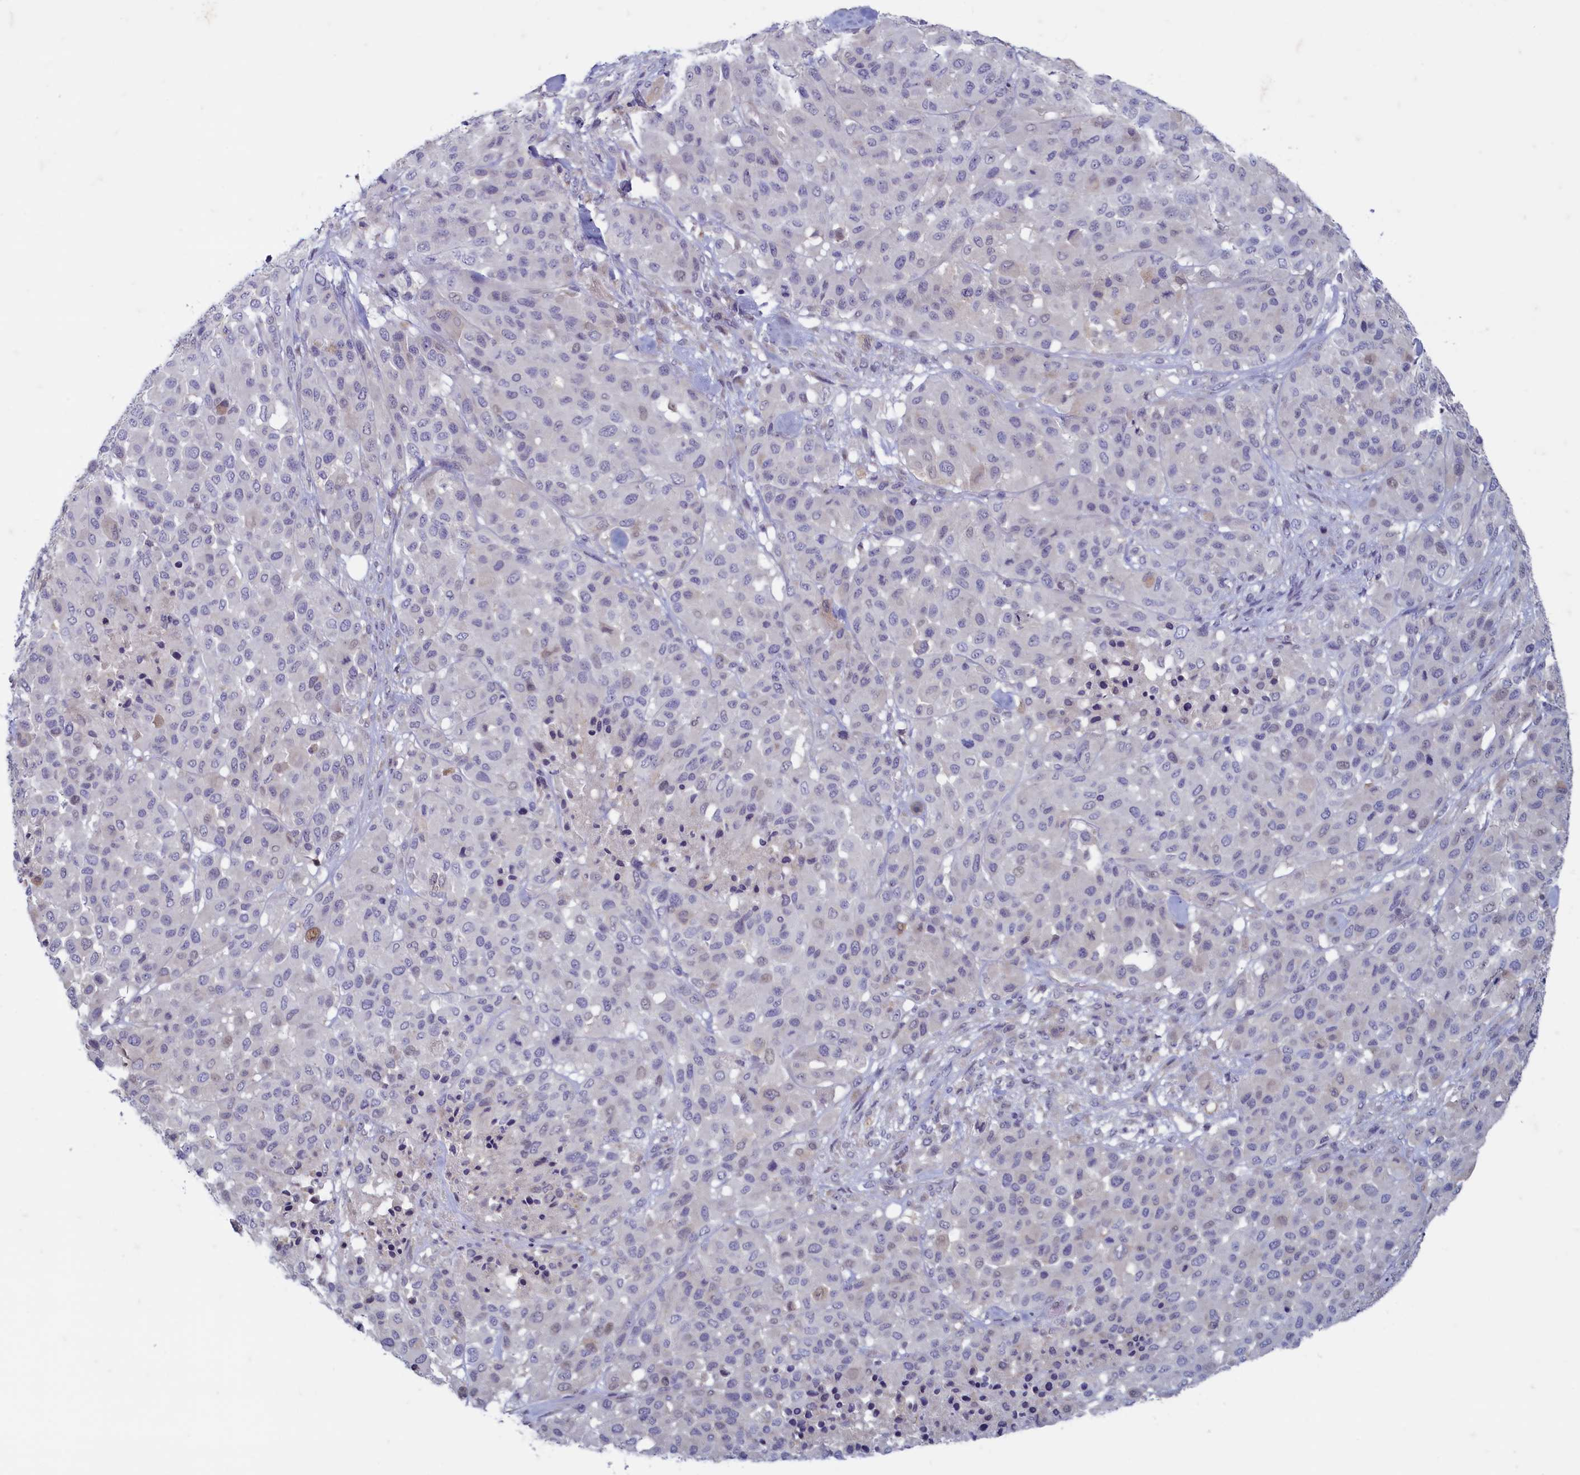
{"staining": {"intensity": "weak", "quantity": "<25%", "location": "cytoplasmic/membranous,nuclear"}, "tissue": "melanoma", "cell_type": "Tumor cells", "image_type": "cancer", "snomed": [{"axis": "morphology", "description": "Malignant melanoma, Metastatic site"}, {"axis": "topography", "description": "Skin"}], "caption": "An image of malignant melanoma (metastatic site) stained for a protein reveals no brown staining in tumor cells.", "gene": "MAP1LC3A", "patient": {"sex": "female", "age": 81}}